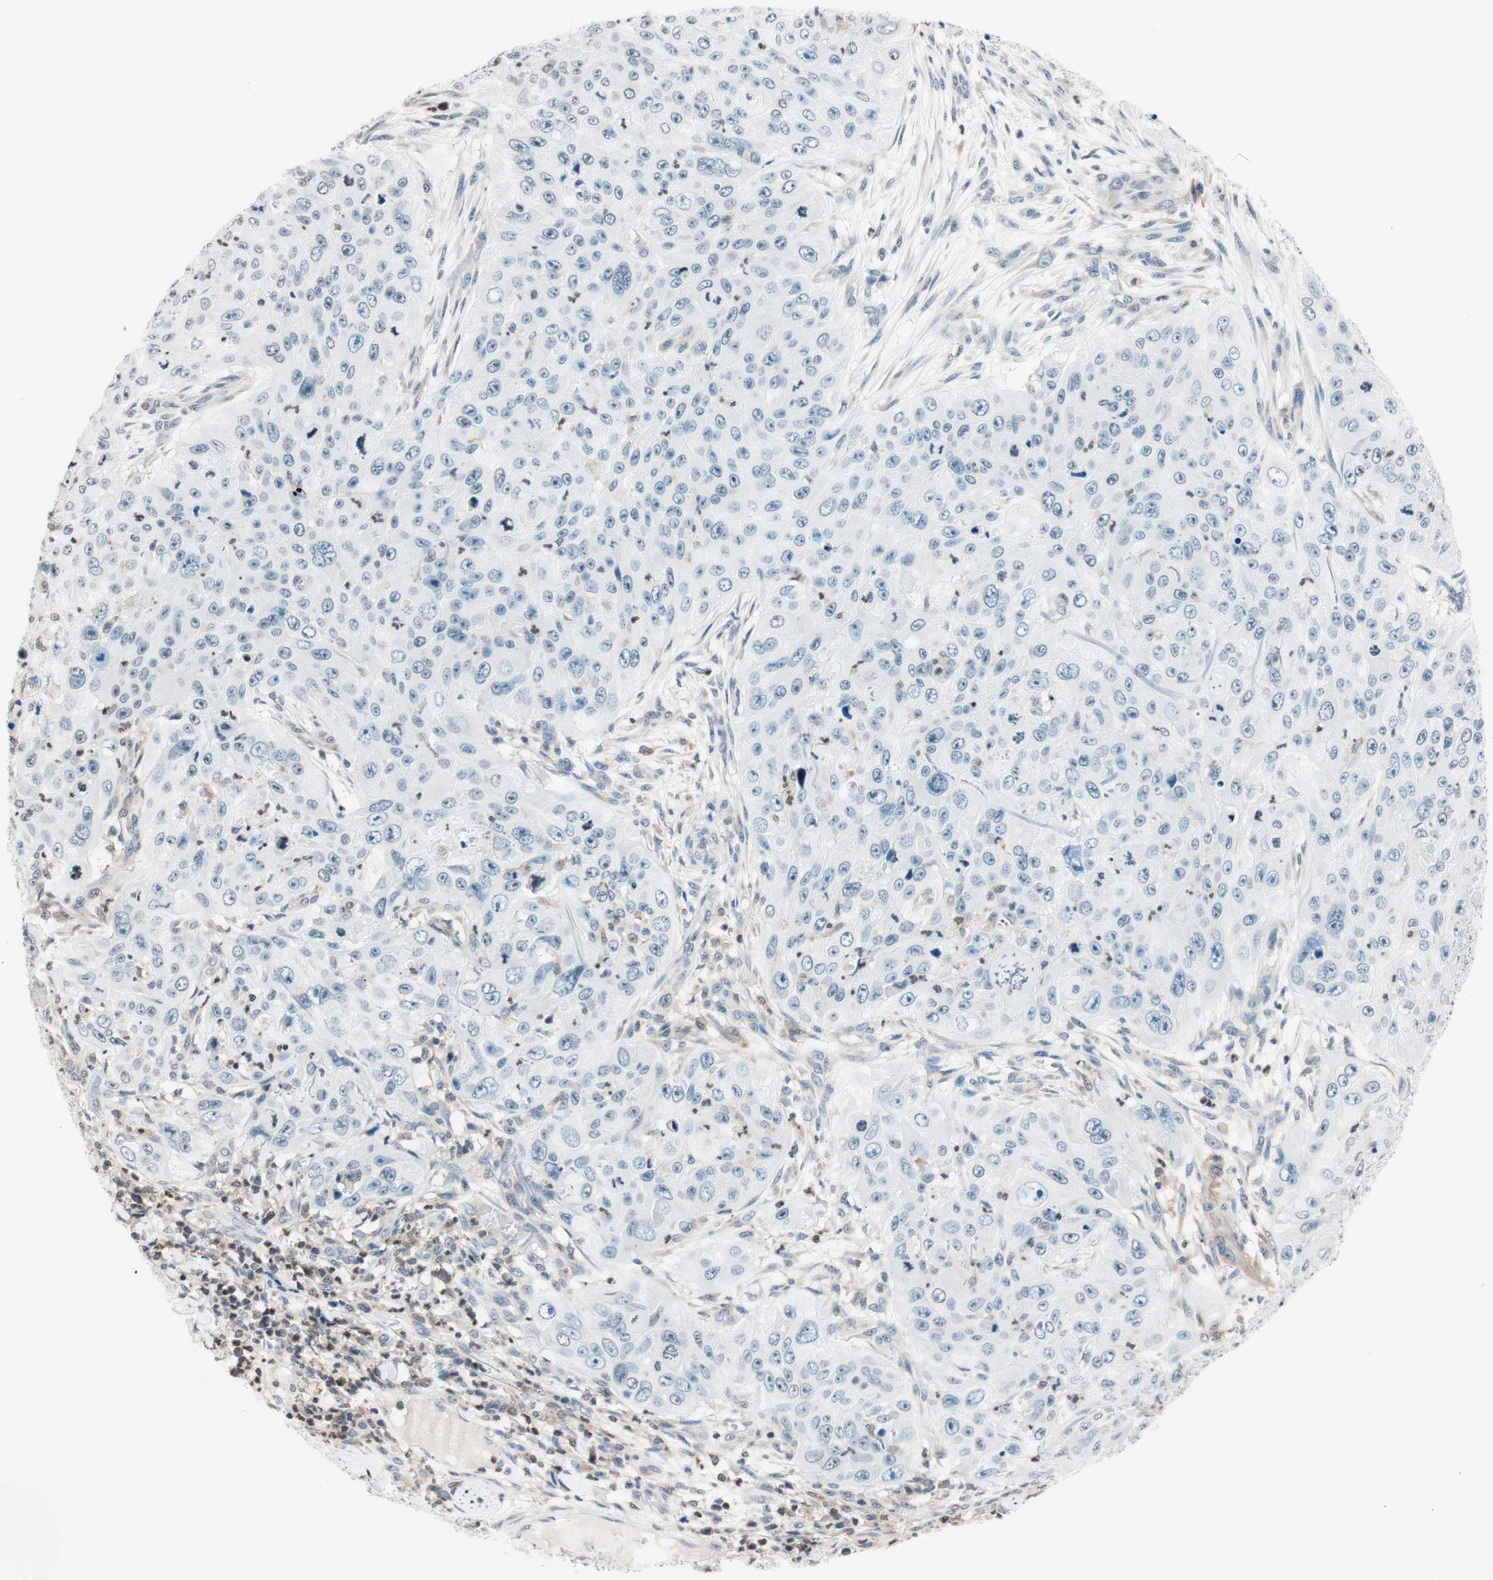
{"staining": {"intensity": "negative", "quantity": "none", "location": "none"}, "tissue": "skin cancer", "cell_type": "Tumor cells", "image_type": "cancer", "snomed": [{"axis": "morphology", "description": "Squamous cell carcinoma, NOS"}, {"axis": "topography", "description": "Skin"}], "caption": "Tumor cells show no significant staining in skin cancer (squamous cell carcinoma). Nuclei are stained in blue.", "gene": "WIPF1", "patient": {"sex": "female", "age": 80}}